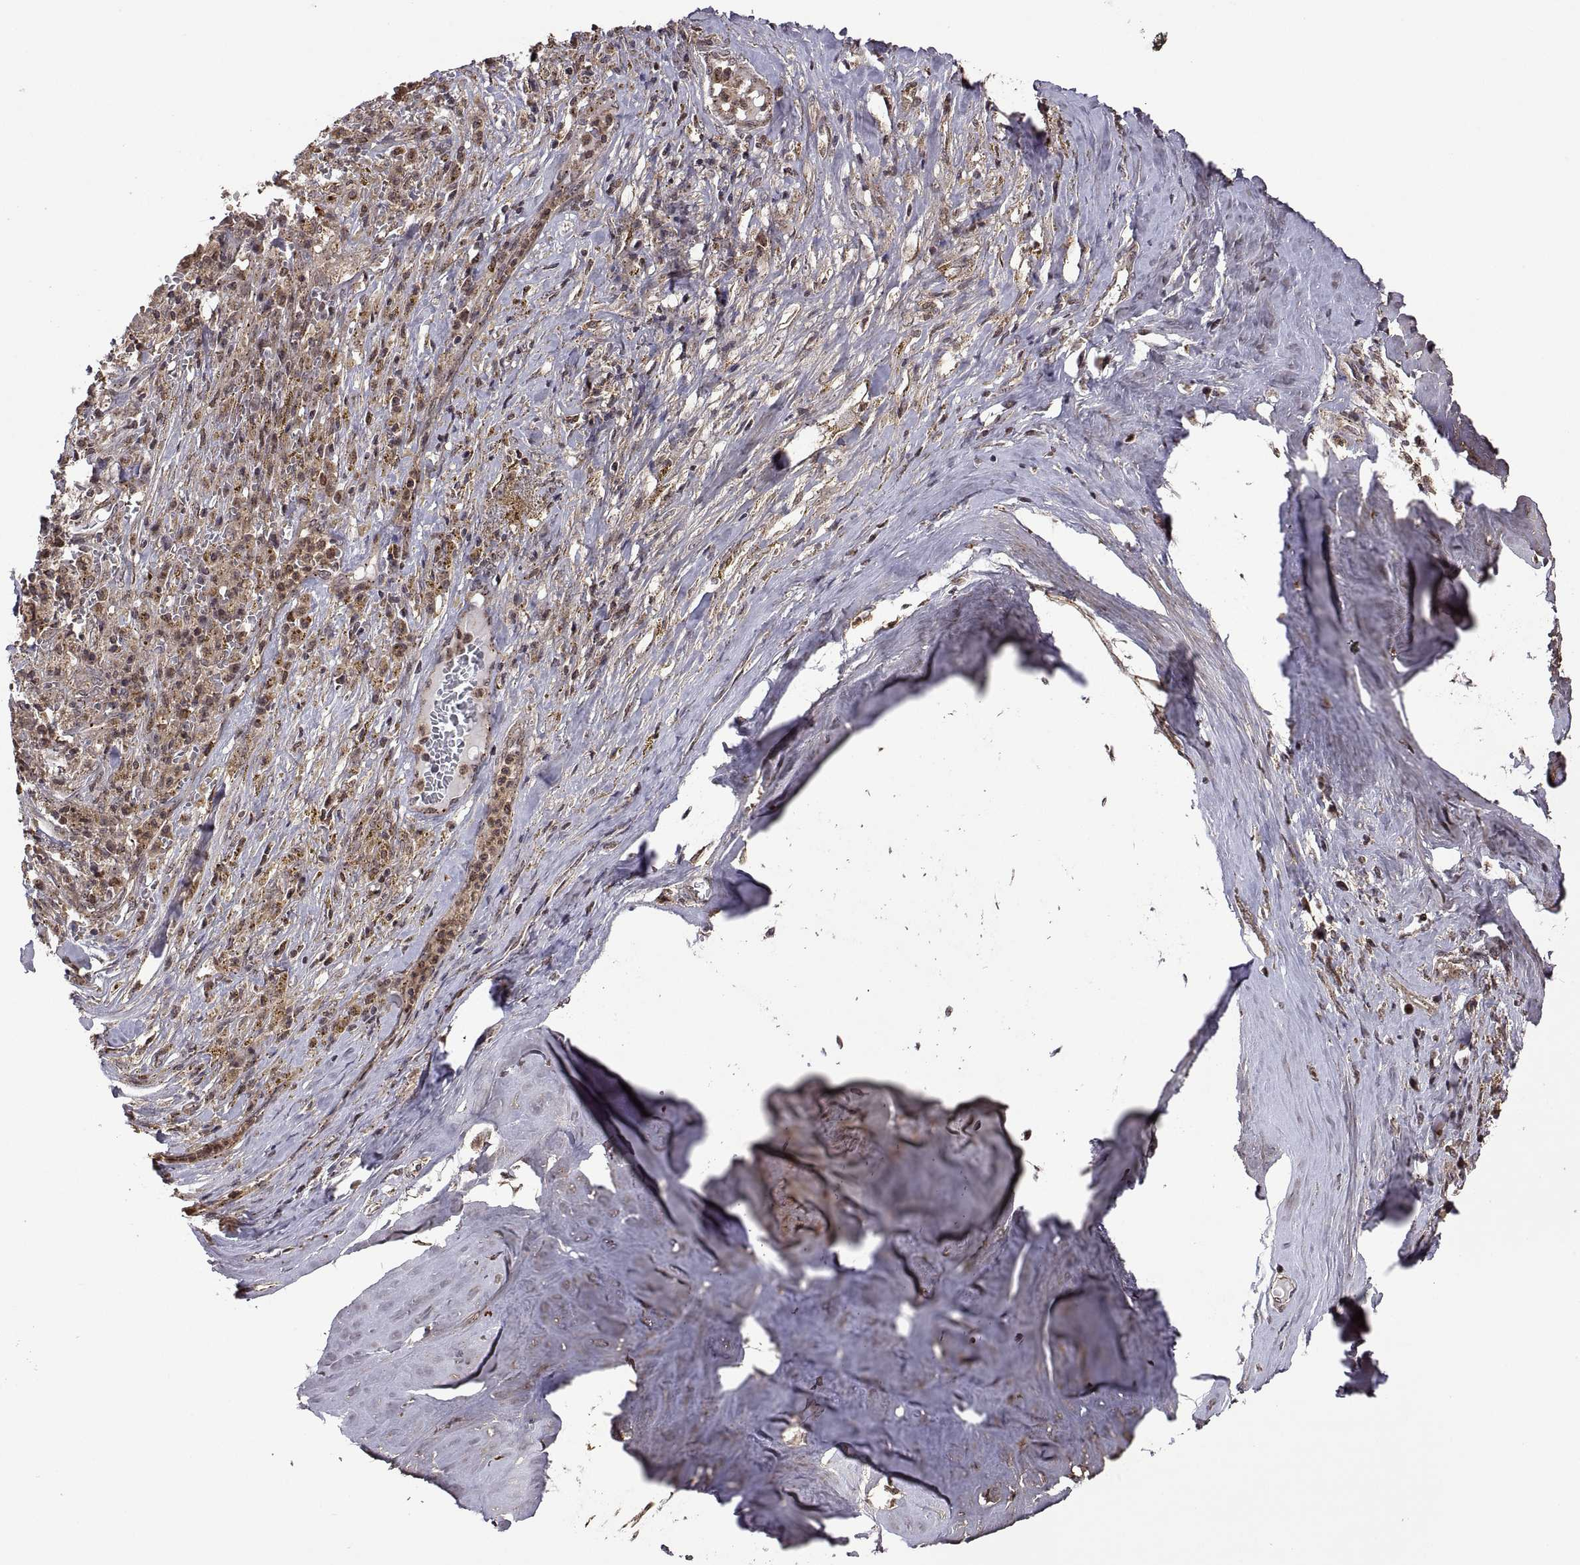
{"staining": {"intensity": "weak", "quantity": "25%-75%", "location": "cytoplasmic/membranous"}, "tissue": "melanoma", "cell_type": "Tumor cells", "image_type": "cancer", "snomed": [{"axis": "morphology", "description": "Malignant melanoma, NOS"}, {"axis": "topography", "description": "Skin"}], "caption": "Immunohistochemistry (IHC) image of neoplastic tissue: malignant melanoma stained using IHC shows low levels of weak protein expression localized specifically in the cytoplasmic/membranous of tumor cells, appearing as a cytoplasmic/membranous brown color.", "gene": "ZNRF2", "patient": {"sex": "female", "age": 91}}